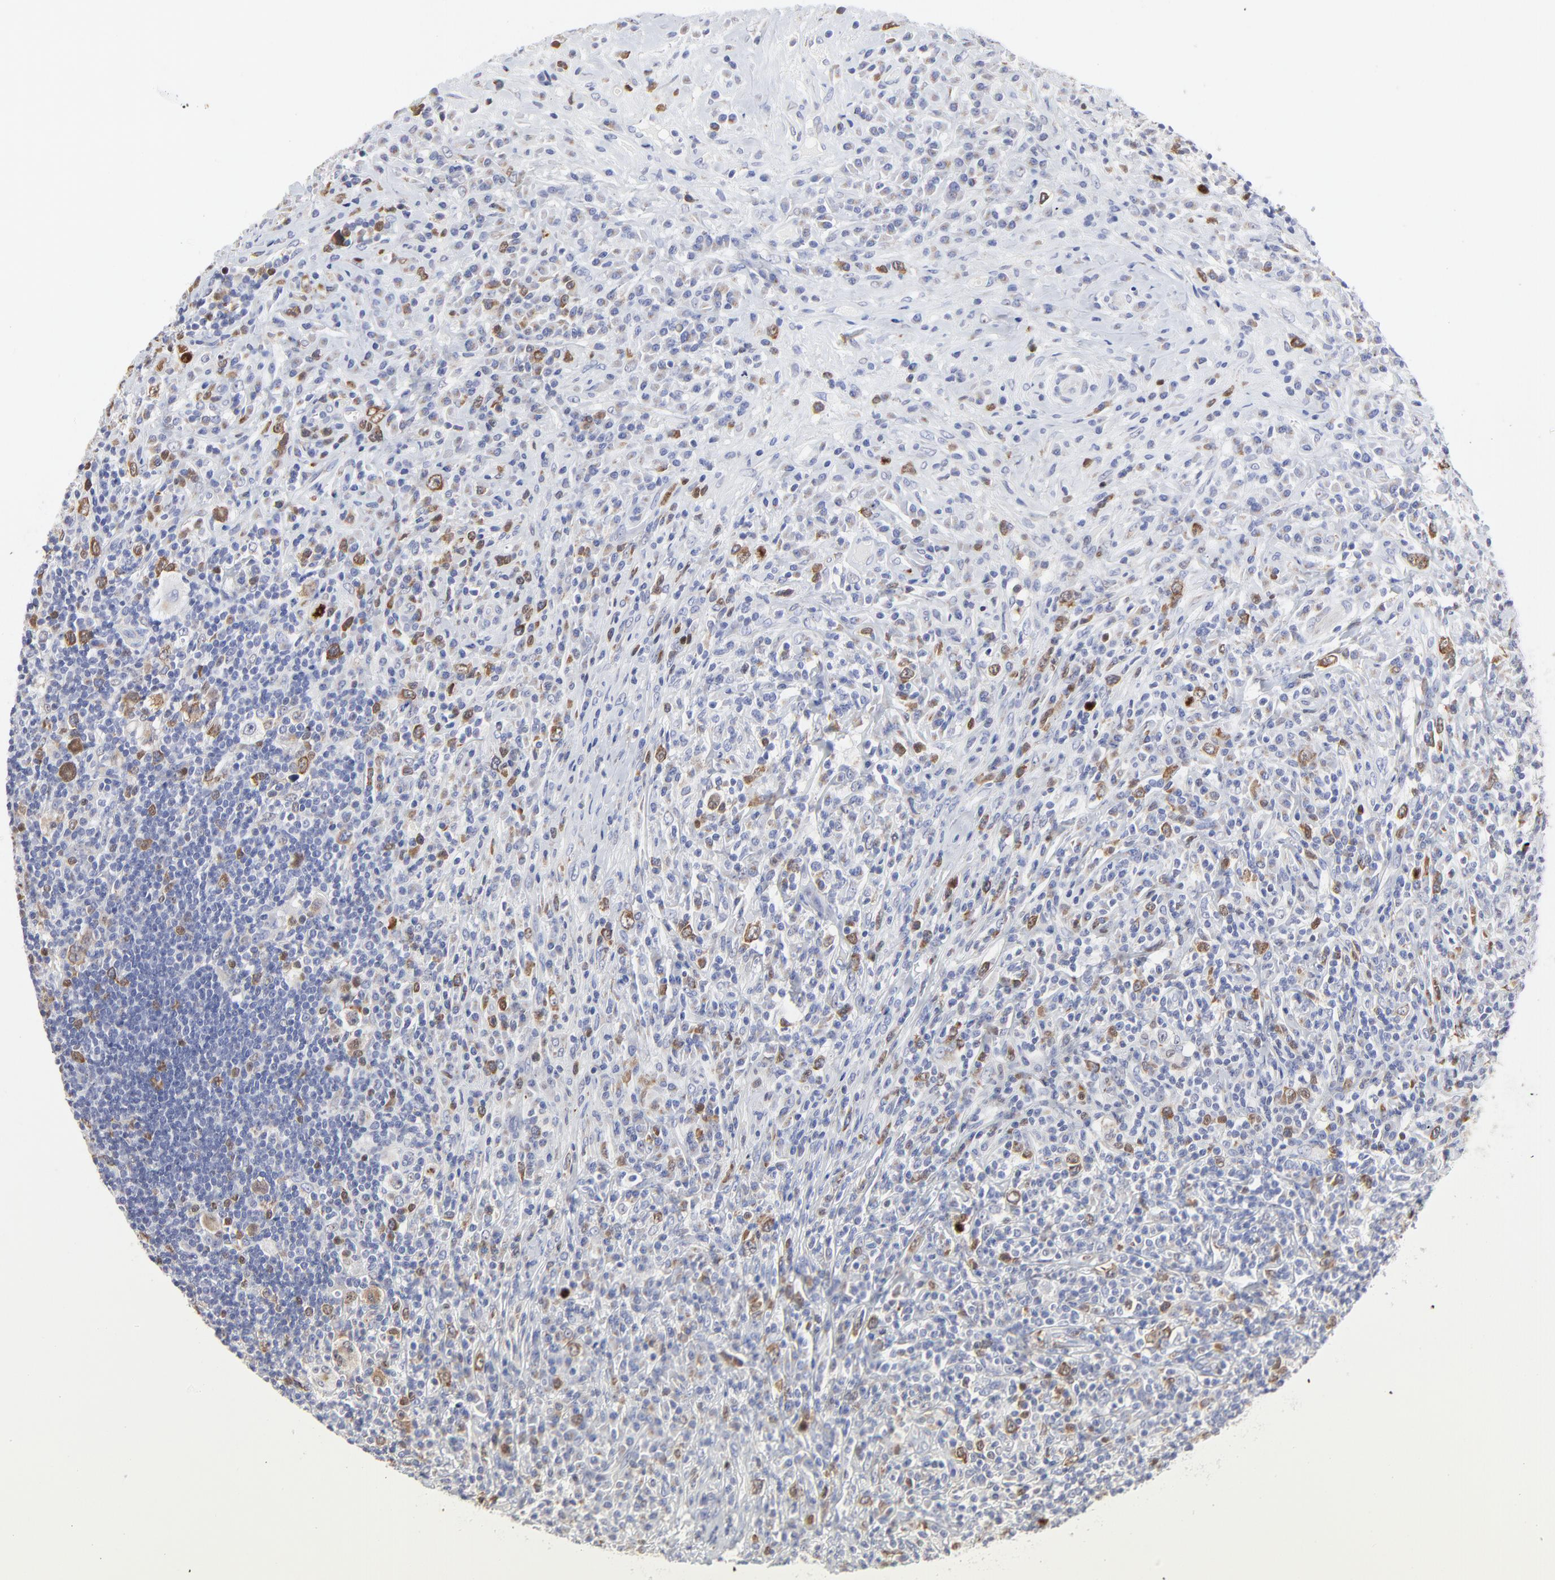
{"staining": {"intensity": "moderate", "quantity": "<25%", "location": "cytoplasmic/membranous"}, "tissue": "lymphoma", "cell_type": "Tumor cells", "image_type": "cancer", "snomed": [{"axis": "morphology", "description": "Malignant lymphoma, non-Hodgkin's type, Low grade"}, {"axis": "topography", "description": "Spleen"}], "caption": "Immunohistochemical staining of malignant lymphoma, non-Hodgkin's type (low-grade) displays low levels of moderate cytoplasmic/membranous protein expression in approximately <25% of tumor cells.", "gene": "NCAPH", "patient": {"sex": "male", "age": 67}}